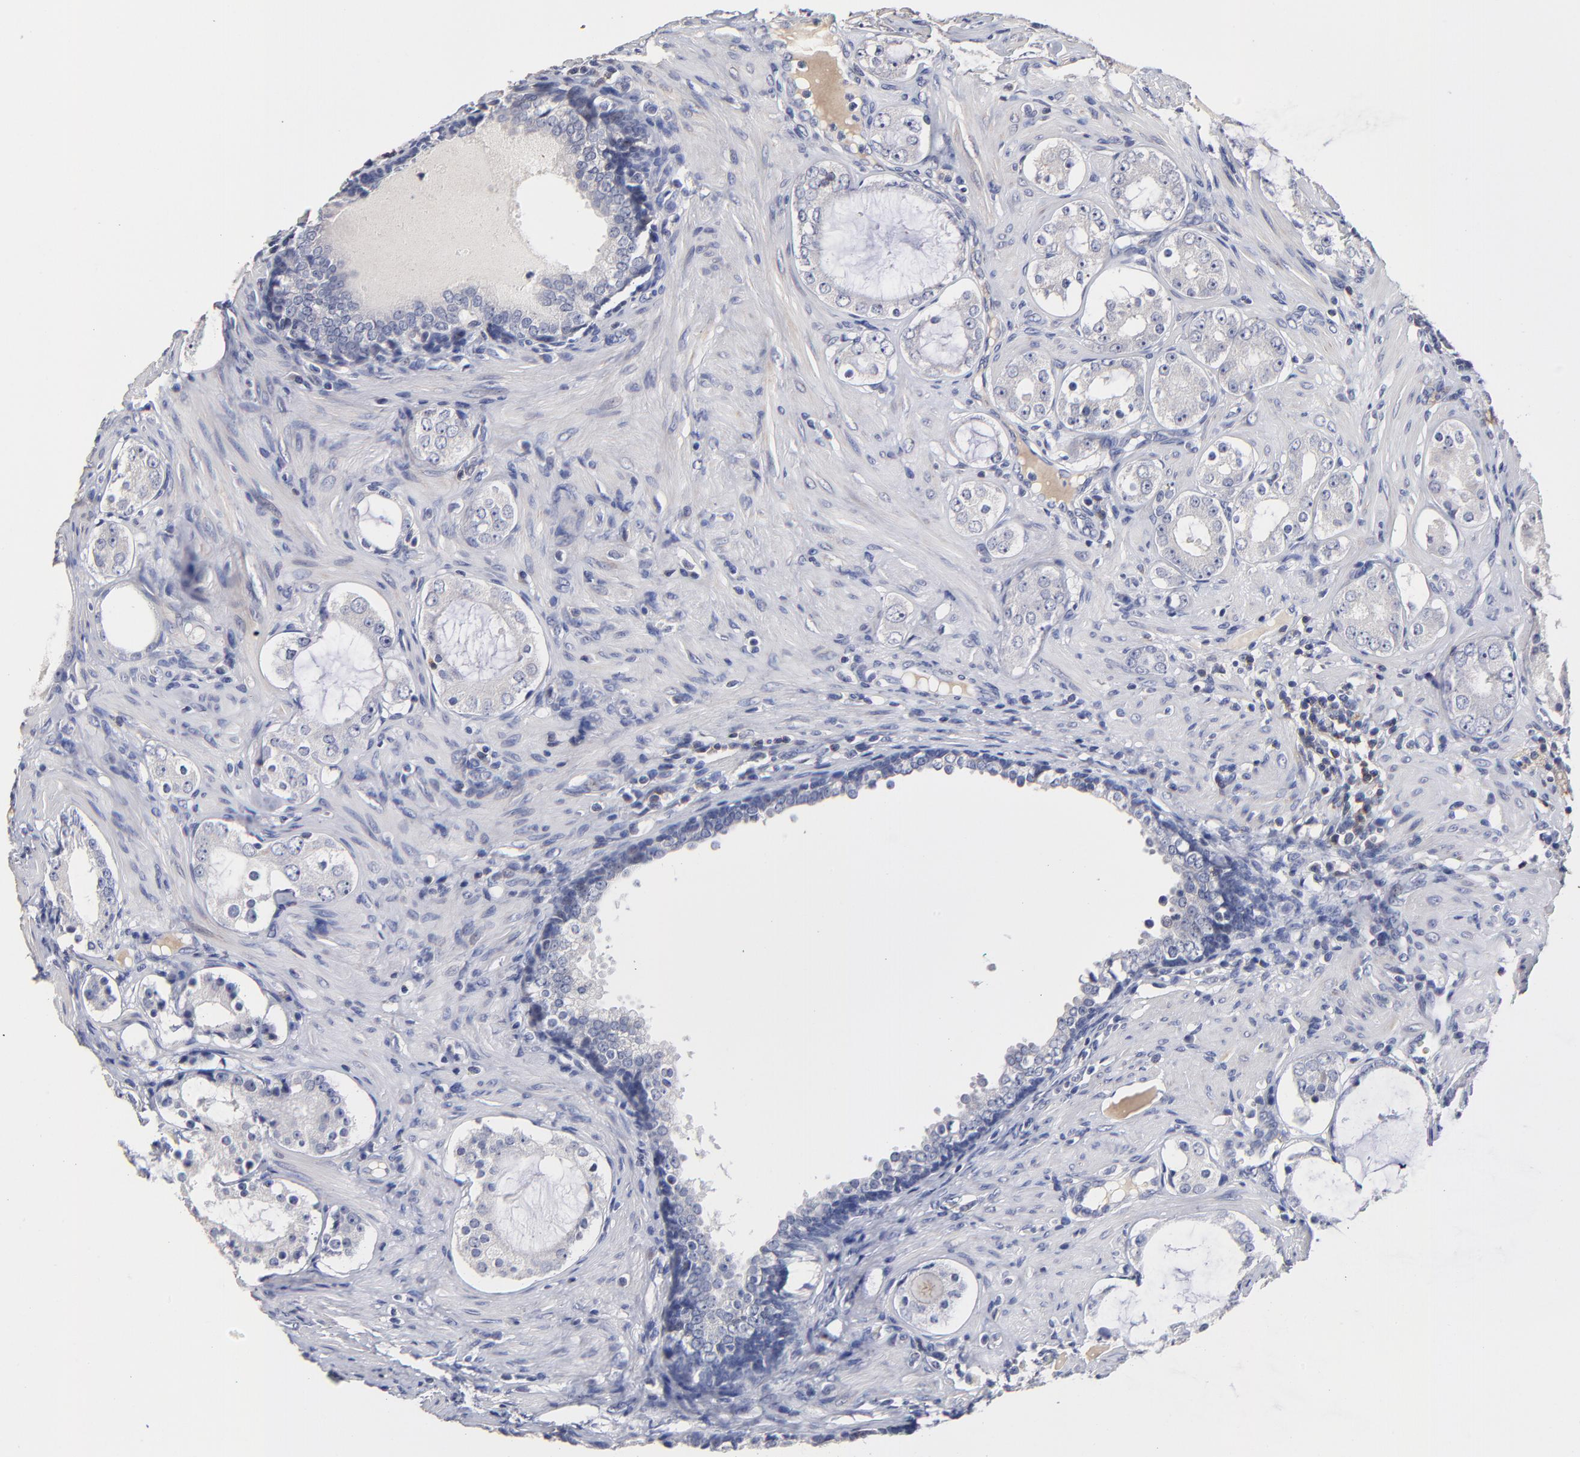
{"staining": {"intensity": "negative", "quantity": "none", "location": "none"}, "tissue": "prostate cancer", "cell_type": "Tumor cells", "image_type": "cancer", "snomed": [{"axis": "morphology", "description": "Adenocarcinoma, Medium grade"}, {"axis": "topography", "description": "Prostate"}], "caption": "Immunohistochemistry (IHC) histopathology image of human prostate cancer stained for a protein (brown), which shows no expression in tumor cells.", "gene": "TRAT1", "patient": {"sex": "male", "age": 73}}